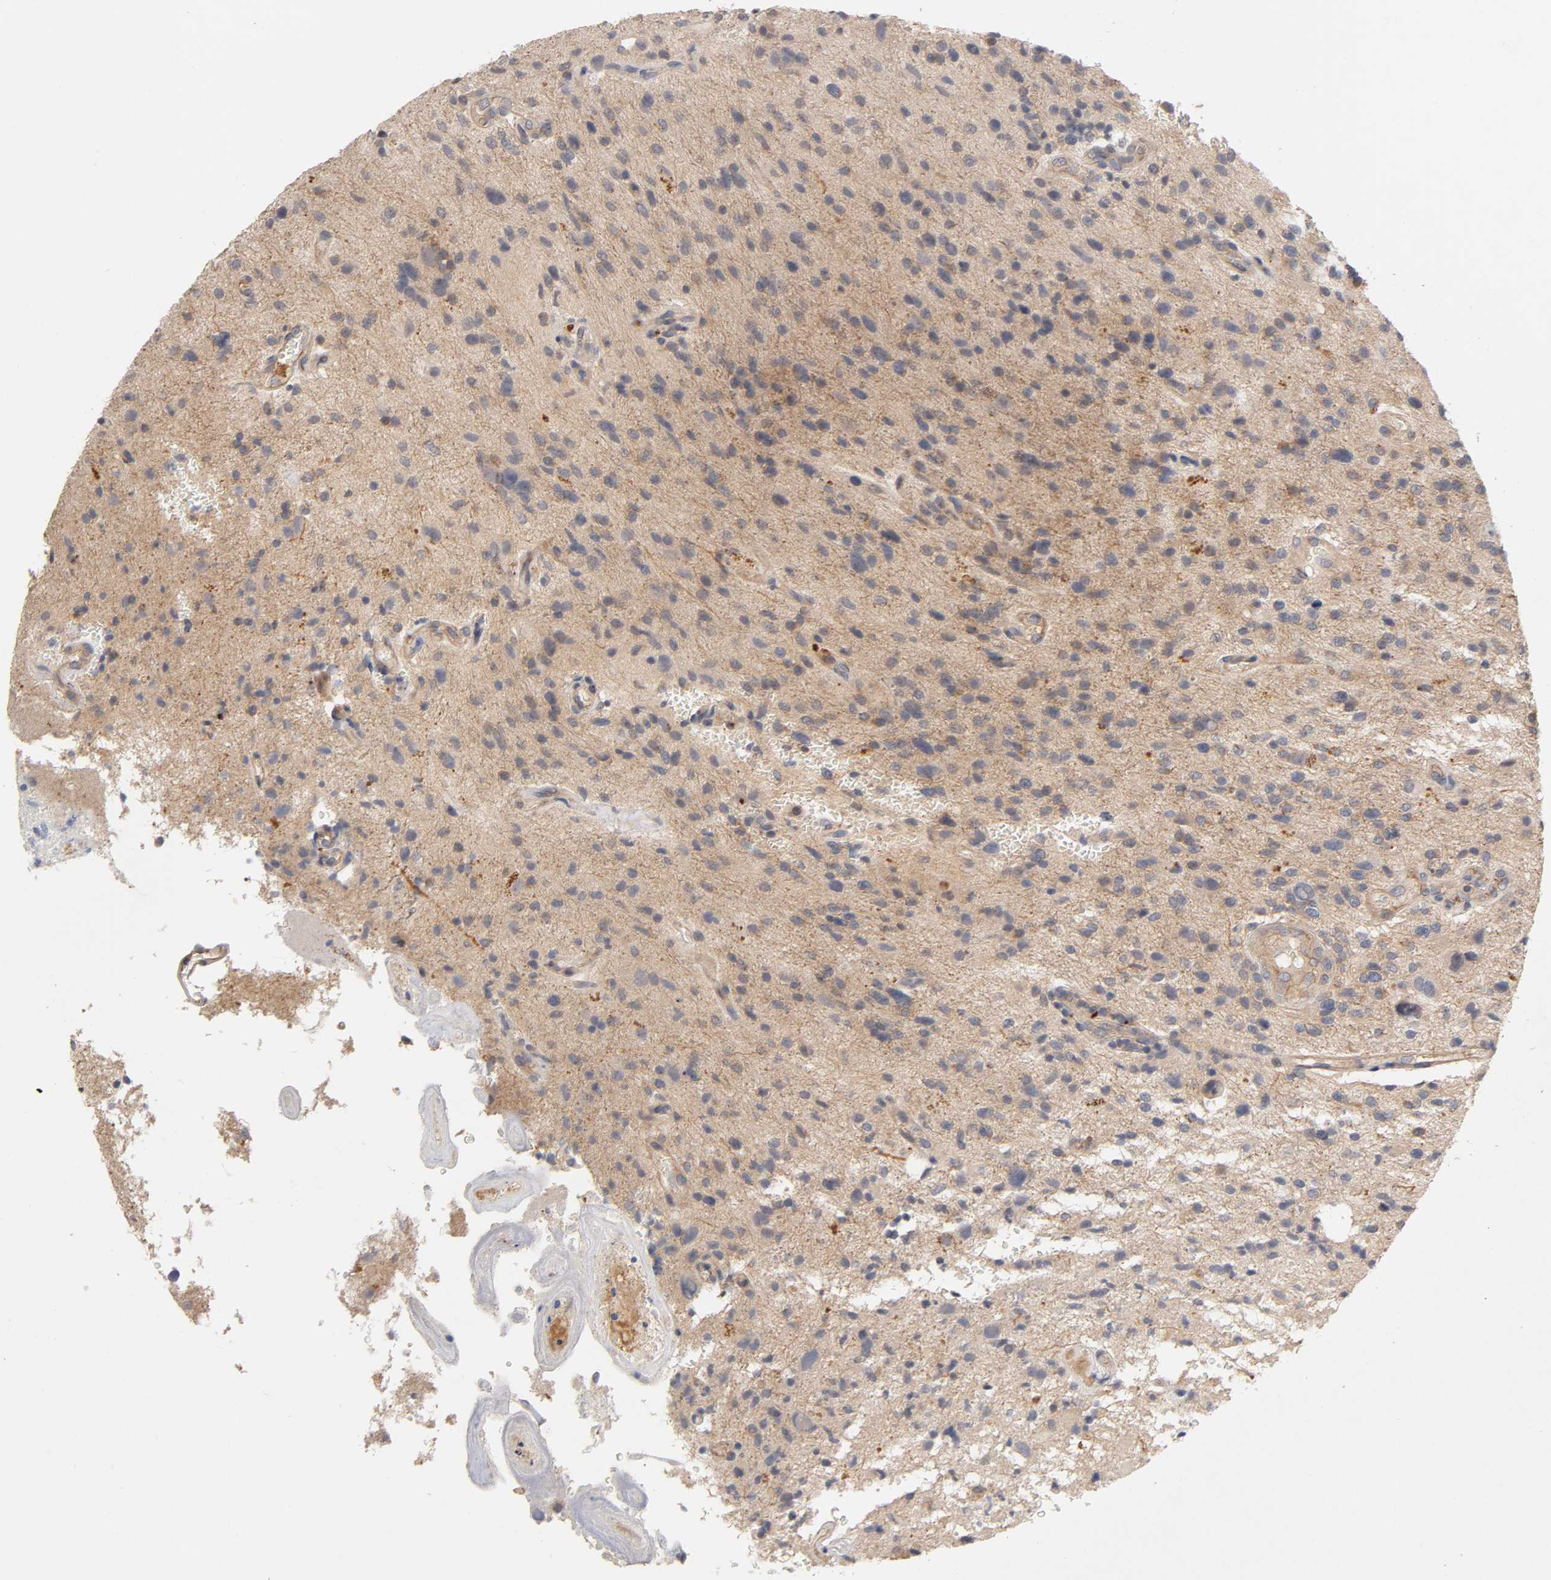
{"staining": {"intensity": "weak", "quantity": ">75%", "location": "cytoplasmic/membranous"}, "tissue": "glioma", "cell_type": "Tumor cells", "image_type": "cancer", "snomed": [{"axis": "morphology", "description": "Normal tissue, NOS"}, {"axis": "morphology", "description": "Glioma, malignant, High grade"}, {"axis": "topography", "description": "Cerebral cortex"}], "caption": "Glioma stained with a brown dye displays weak cytoplasmic/membranous positive staining in about >75% of tumor cells.", "gene": "PDZD11", "patient": {"sex": "male", "age": 75}}